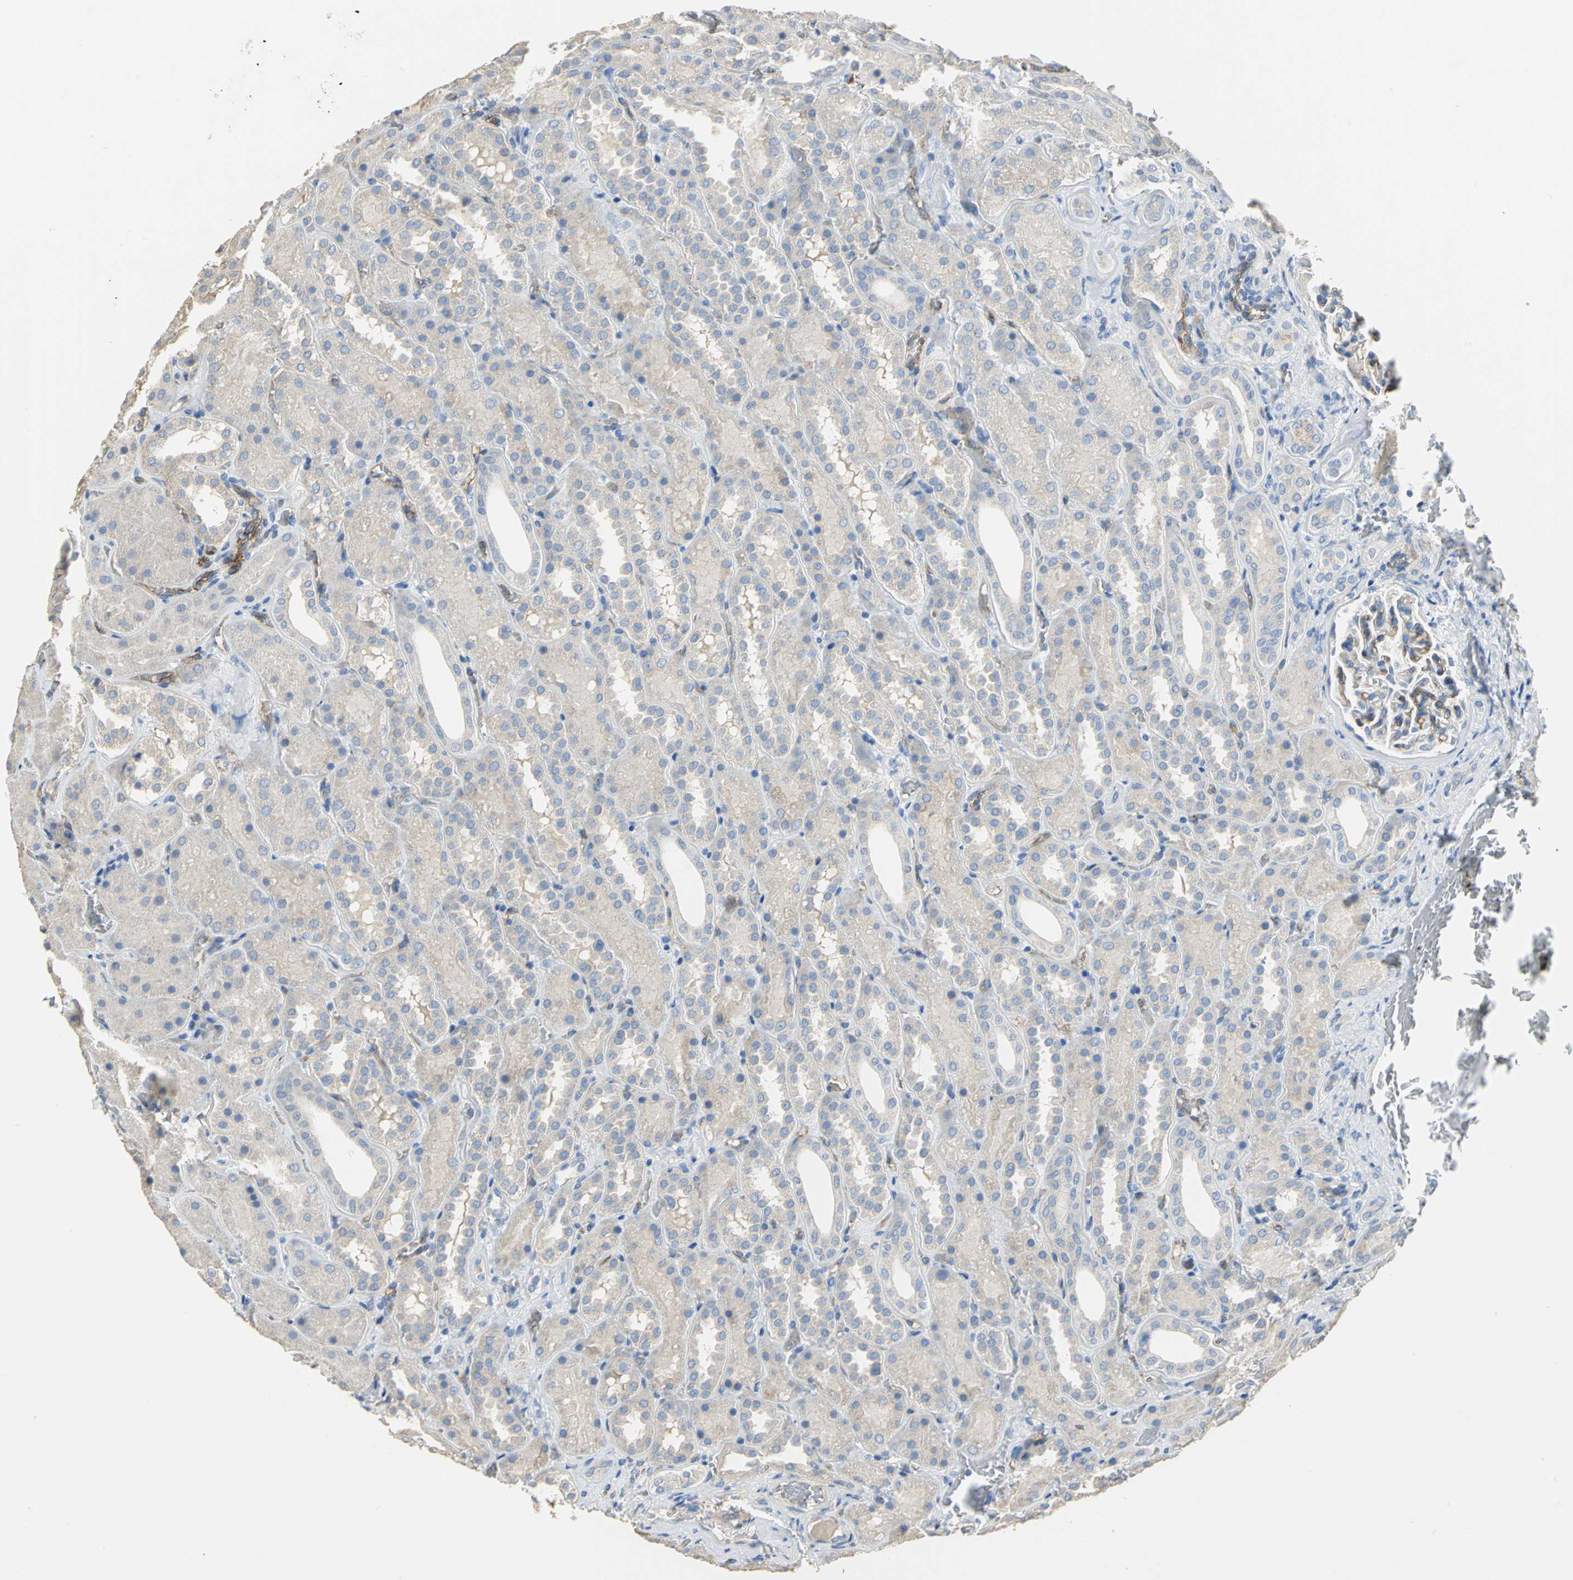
{"staining": {"intensity": "moderate", "quantity": "25%-75%", "location": "cytoplasmic/membranous"}, "tissue": "kidney", "cell_type": "Cells in glomeruli", "image_type": "normal", "snomed": [{"axis": "morphology", "description": "Normal tissue, NOS"}, {"axis": "topography", "description": "Kidney"}], "caption": "Immunohistochemical staining of benign human kidney reveals 25%-75% levels of moderate cytoplasmic/membranous protein positivity in approximately 25%-75% of cells in glomeruli. The staining was performed using DAB (3,3'-diaminobenzidine), with brown indicating positive protein expression. Nuclei are stained blue with hematoxylin.", "gene": "DLGAP5", "patient": {"sex": "male", "age": 28}}